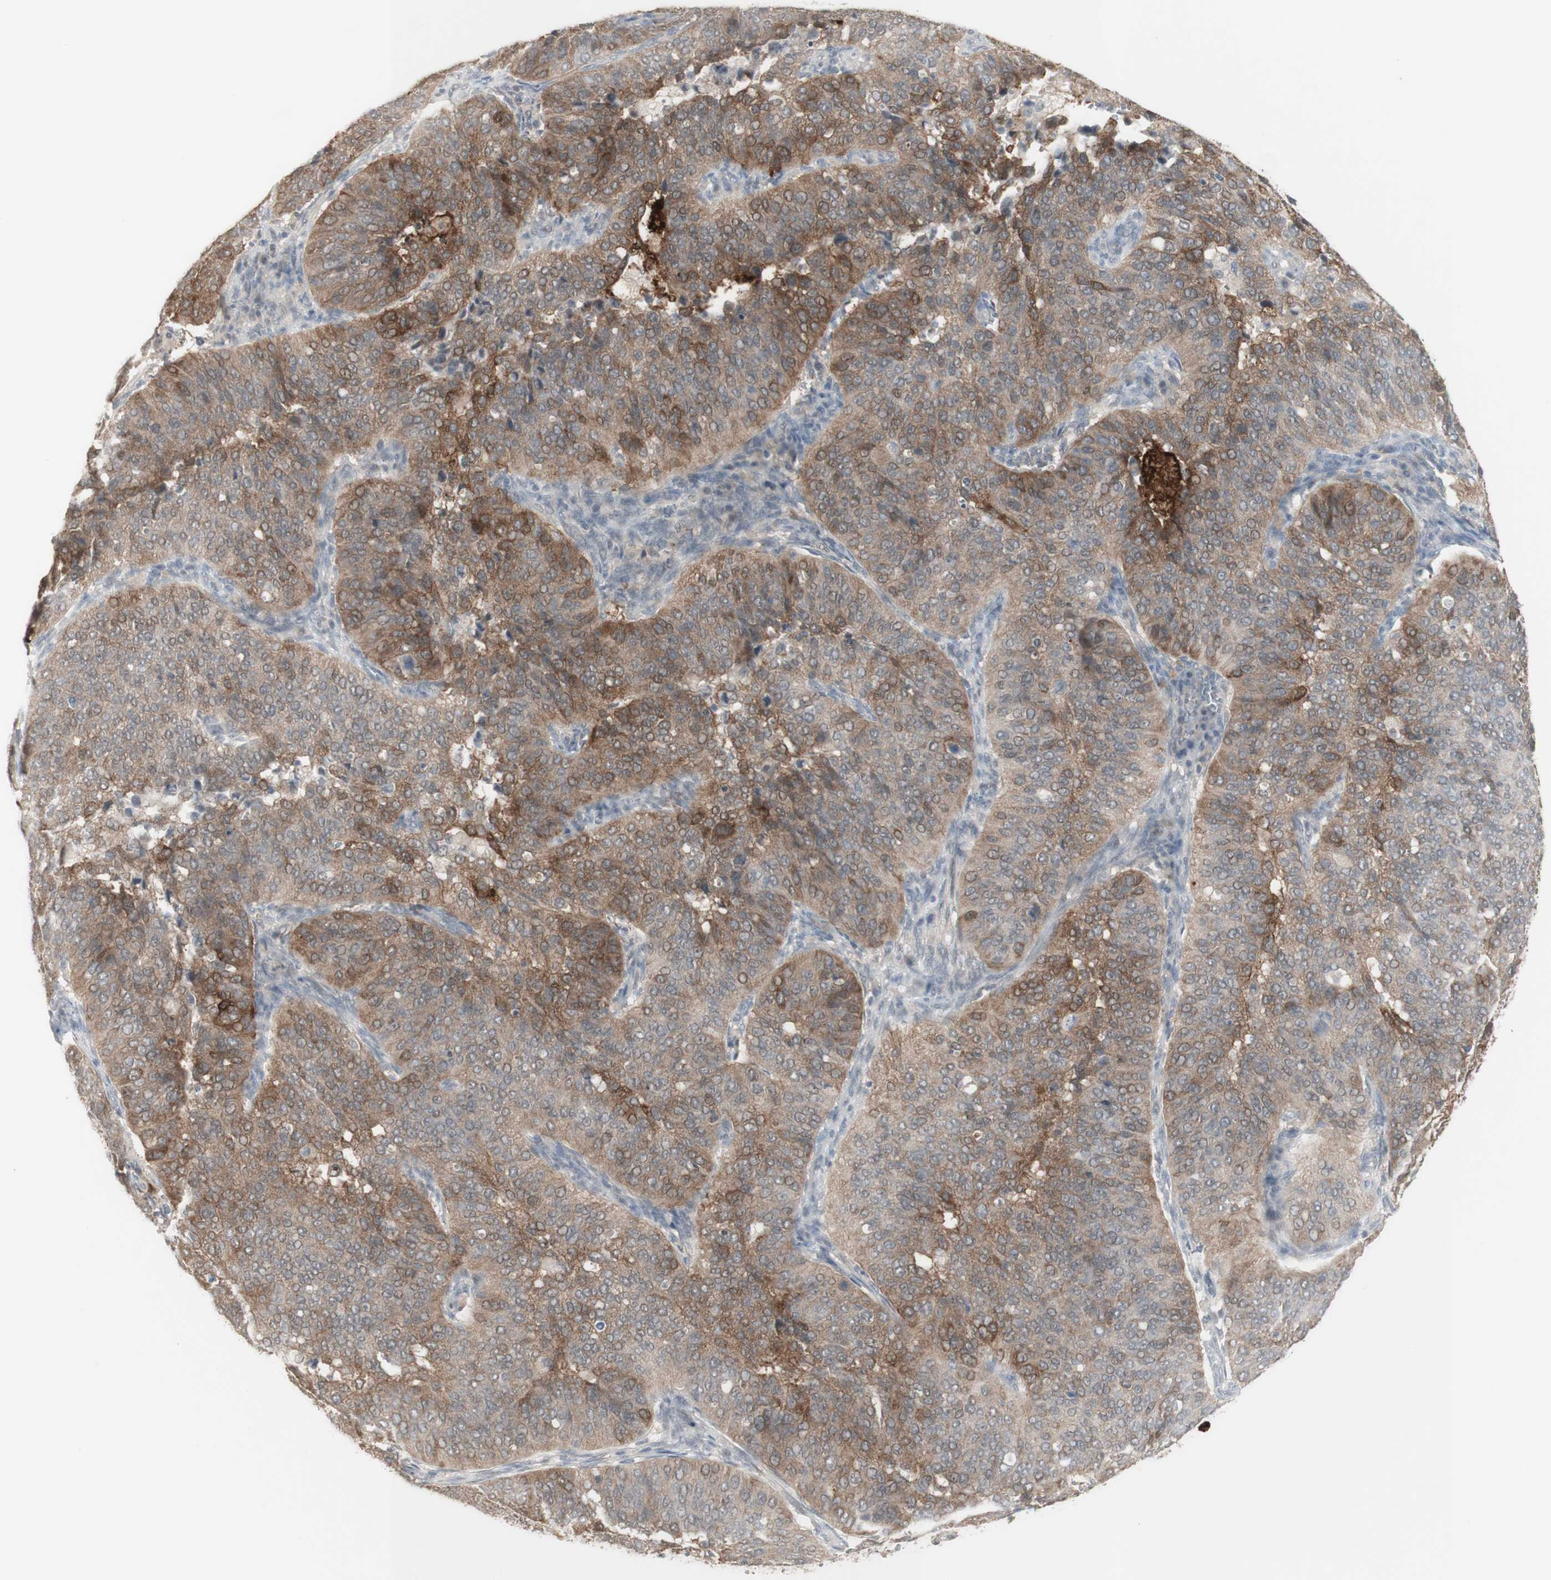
{"staining": {"intensity": "moderate", "quantity": ">75%", "location": "cytoplasmic/membranous"}, "tissue": "cervical cancer", "cell_type": "Tumor cells", "image_type": "cancer", "snomed": [{"axis": "morphology", "description": "Normal tissue, NOS"}, {"axis": "morphology", "description": "Squamous cell carcinoma, NOS"}, {"axis": "topography", "description": "Cervix"}], "caption": "Squamous cell carcinoma (cervical) tissue exhibits moderate cytoplasmic/membranous positivity in about >75% of tumor cells, visualized by immunohistochemistry.", "gene": "C1orf116", "patient": {"sex": "female", "age": 39}}